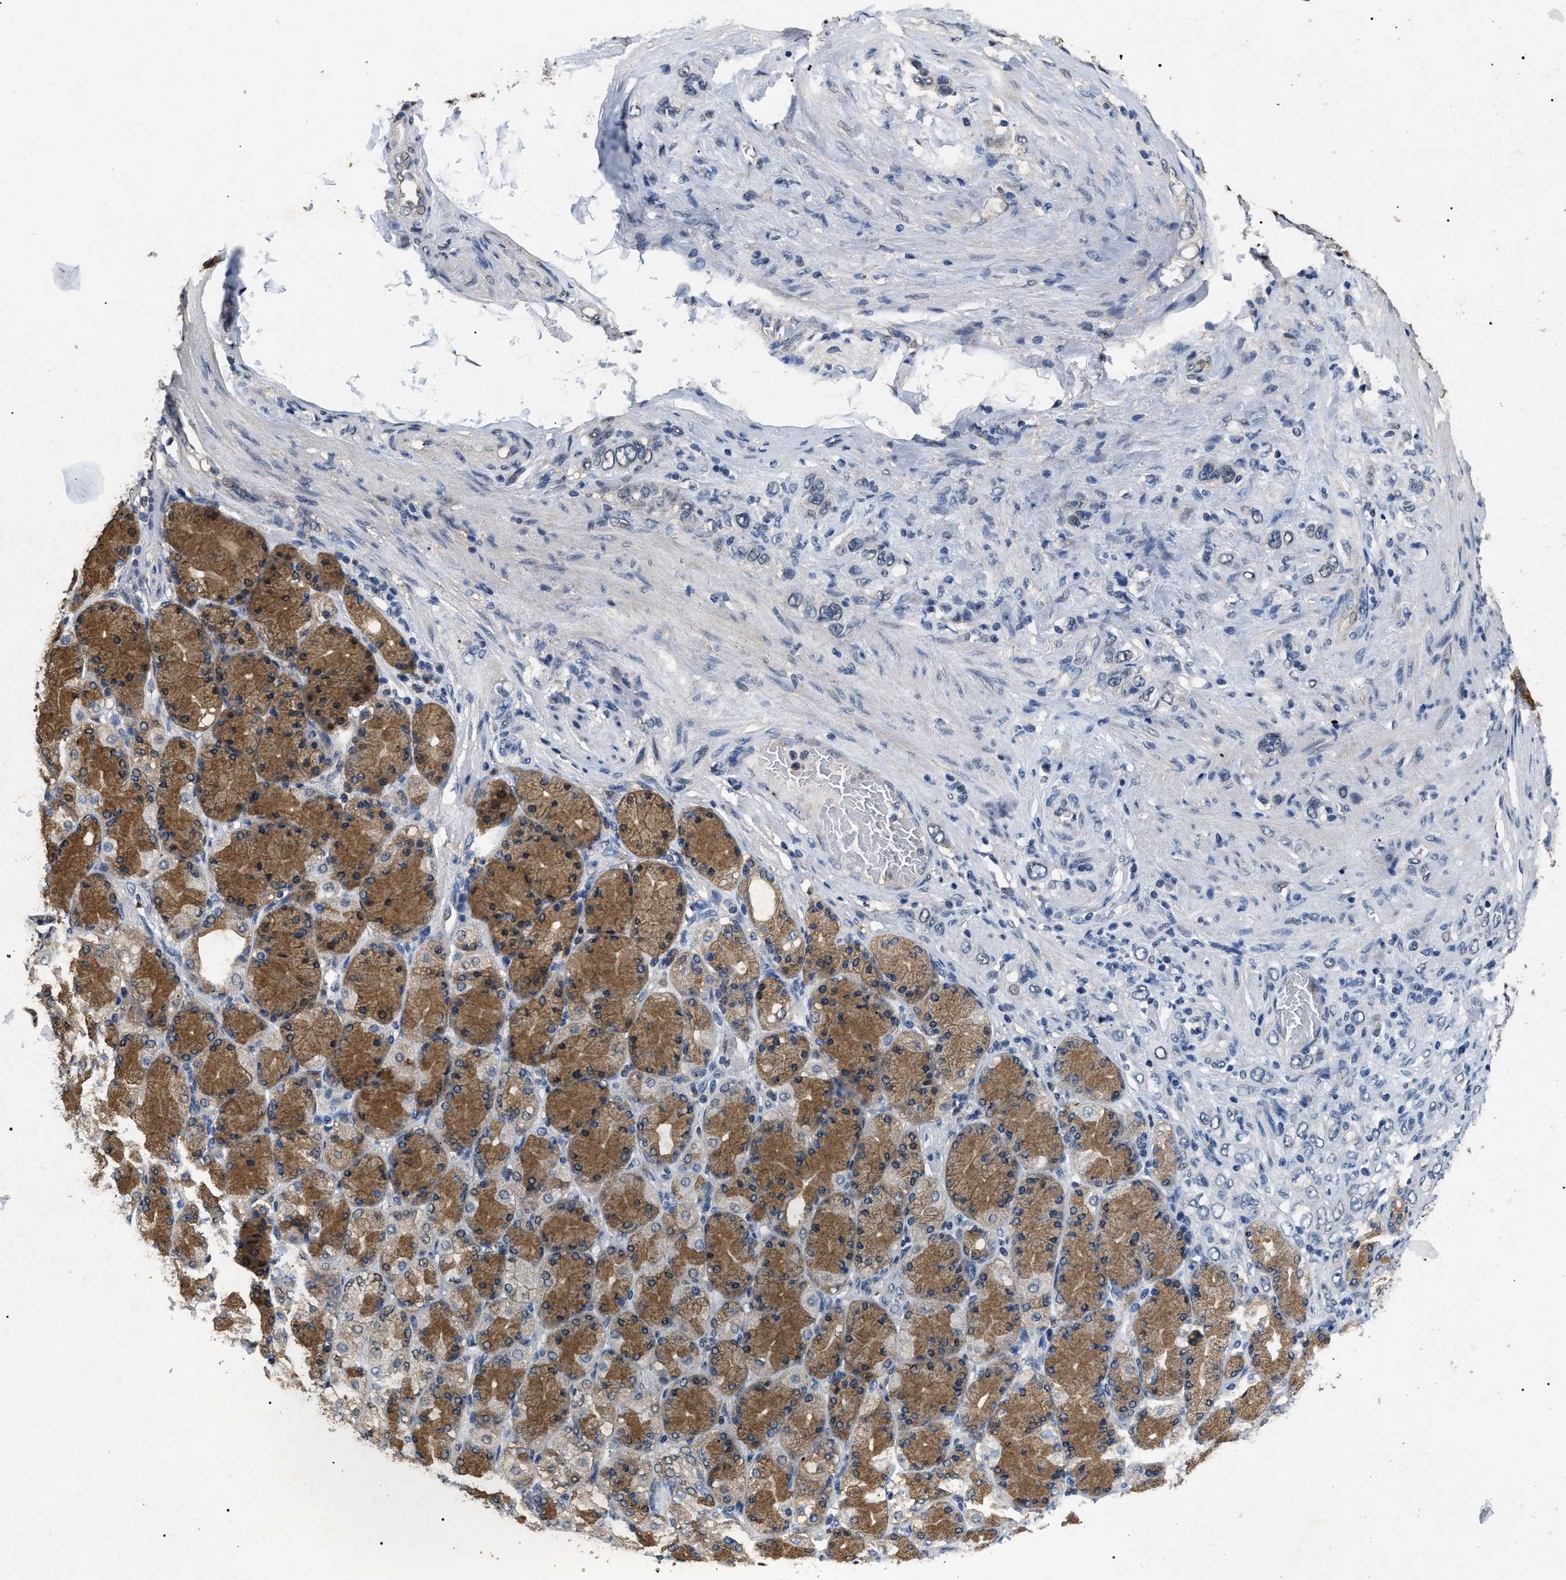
{"staining": {"intensity": "negative", "quantity": "none", "location": "none"}, "tissue": "stomach cancer", "cell_type": "Tumor cells", "image_type": "cancer", "snomed": [{"axis": "morphology", "description": "Normal tissue, NOS"}, {"axis": "morphology", "description": "Adenocarcinoma, NOS"}, {"axis": "morphology", "description": "Adenocarcinoma, High grade"}, {"axis": "topography", "description": "Stomach, upper"}, {"axis": "topography", "description": "Stomach"}], "caption": "The histopathology image demonstrates no staining of tumor cells in high-grade adenocarcinoma (stomach).", "gene": "PSMD8", "patient": {"sex": "female", "age": 65}}